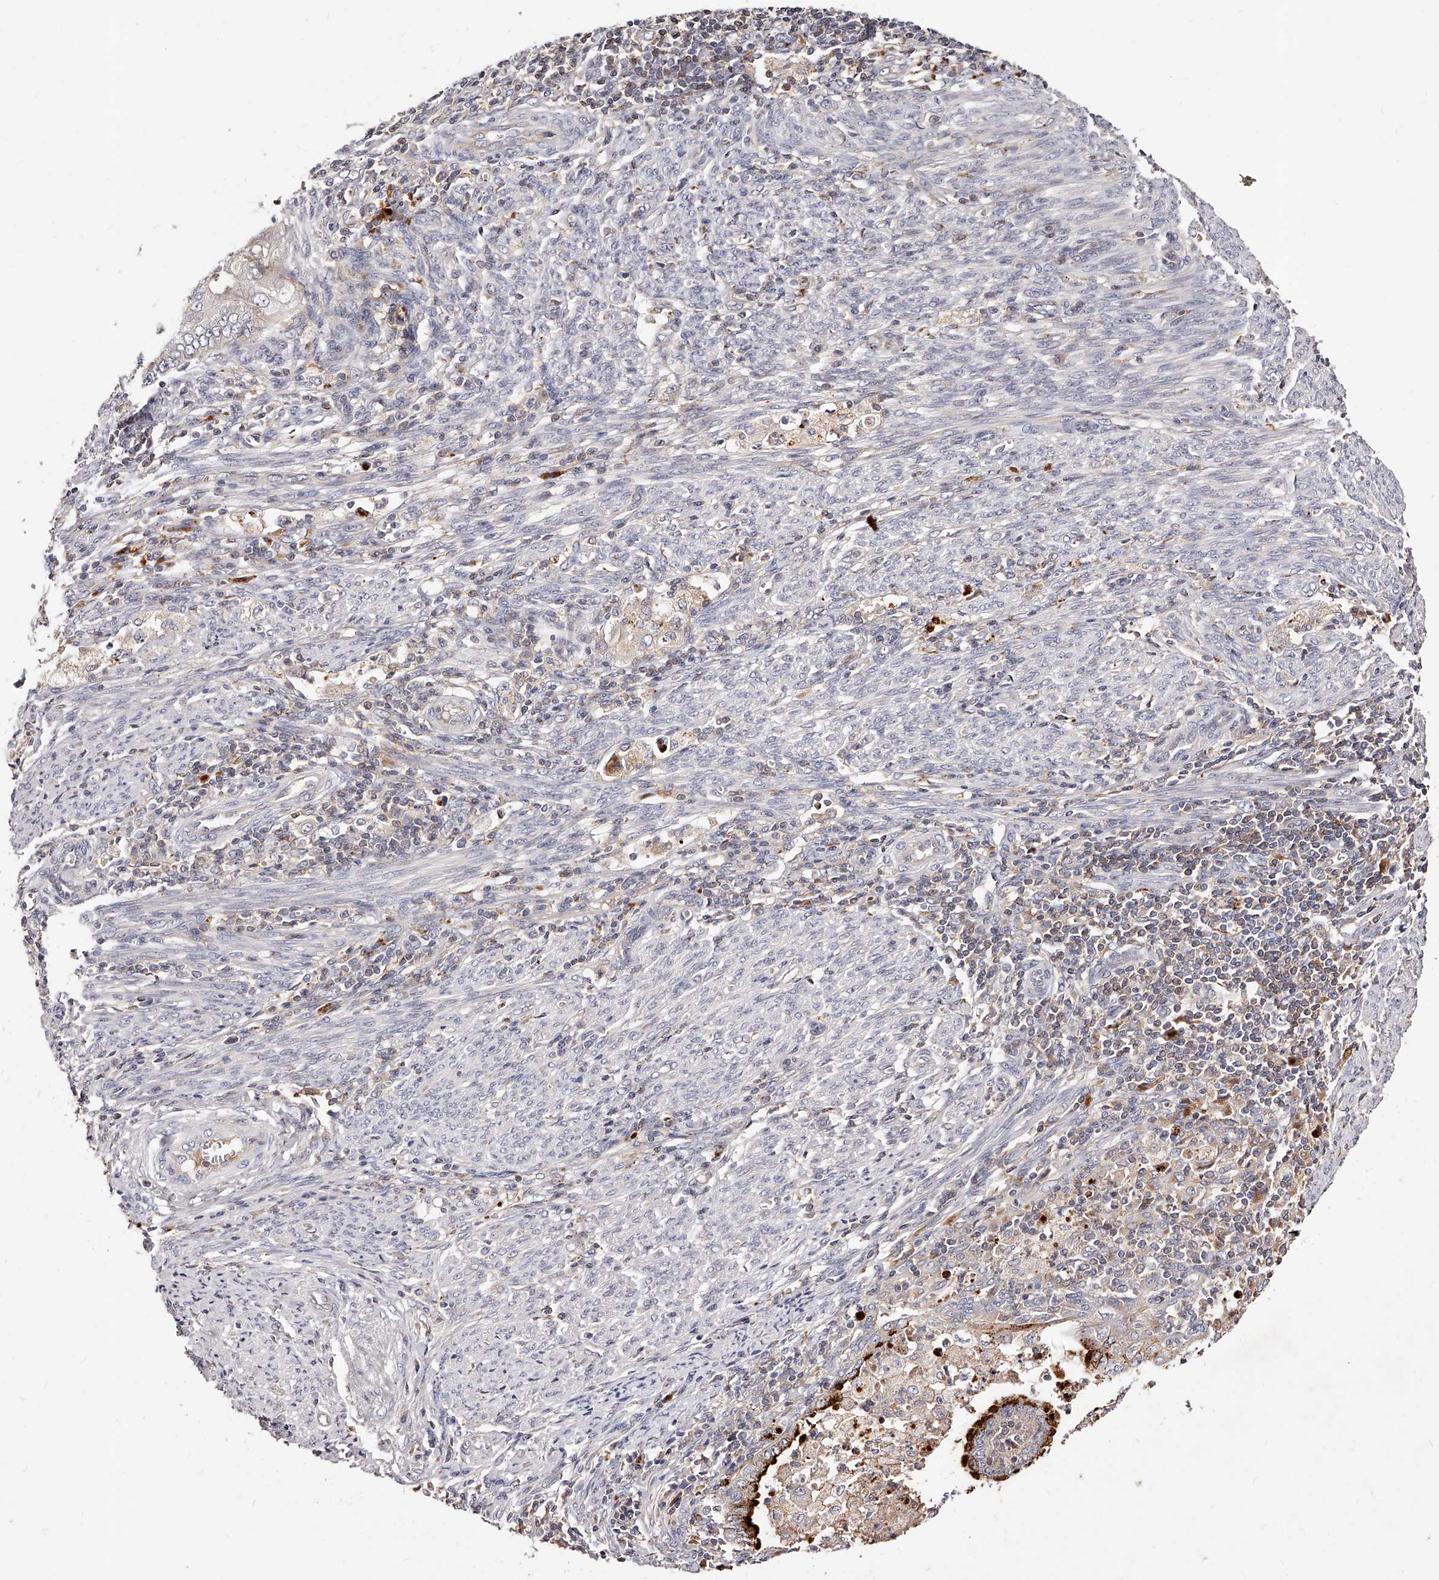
{"staining": {"intensity": "negative", "quantity": "none", "location": "none"}, "tissue": "endometrial cancer", "cell_type": "Tumor cells", "image_type": "cancer", "snomed": [{"axis": "morphology", "description": "Polyp, NOS"}, {"axis": "morphology", "description": "Adenocarcinoma, NOS"}, {"axis": "morphology", "description": "Adenoma, NOS"}, {"axis": "topography", "description": "Endometrium"}], "caption": "The image demonstrates no significant positivity in tumor cells of endometrial cancer.", "gene": "PHACTR1", "patient": {"sex": "female", "age": 79}}